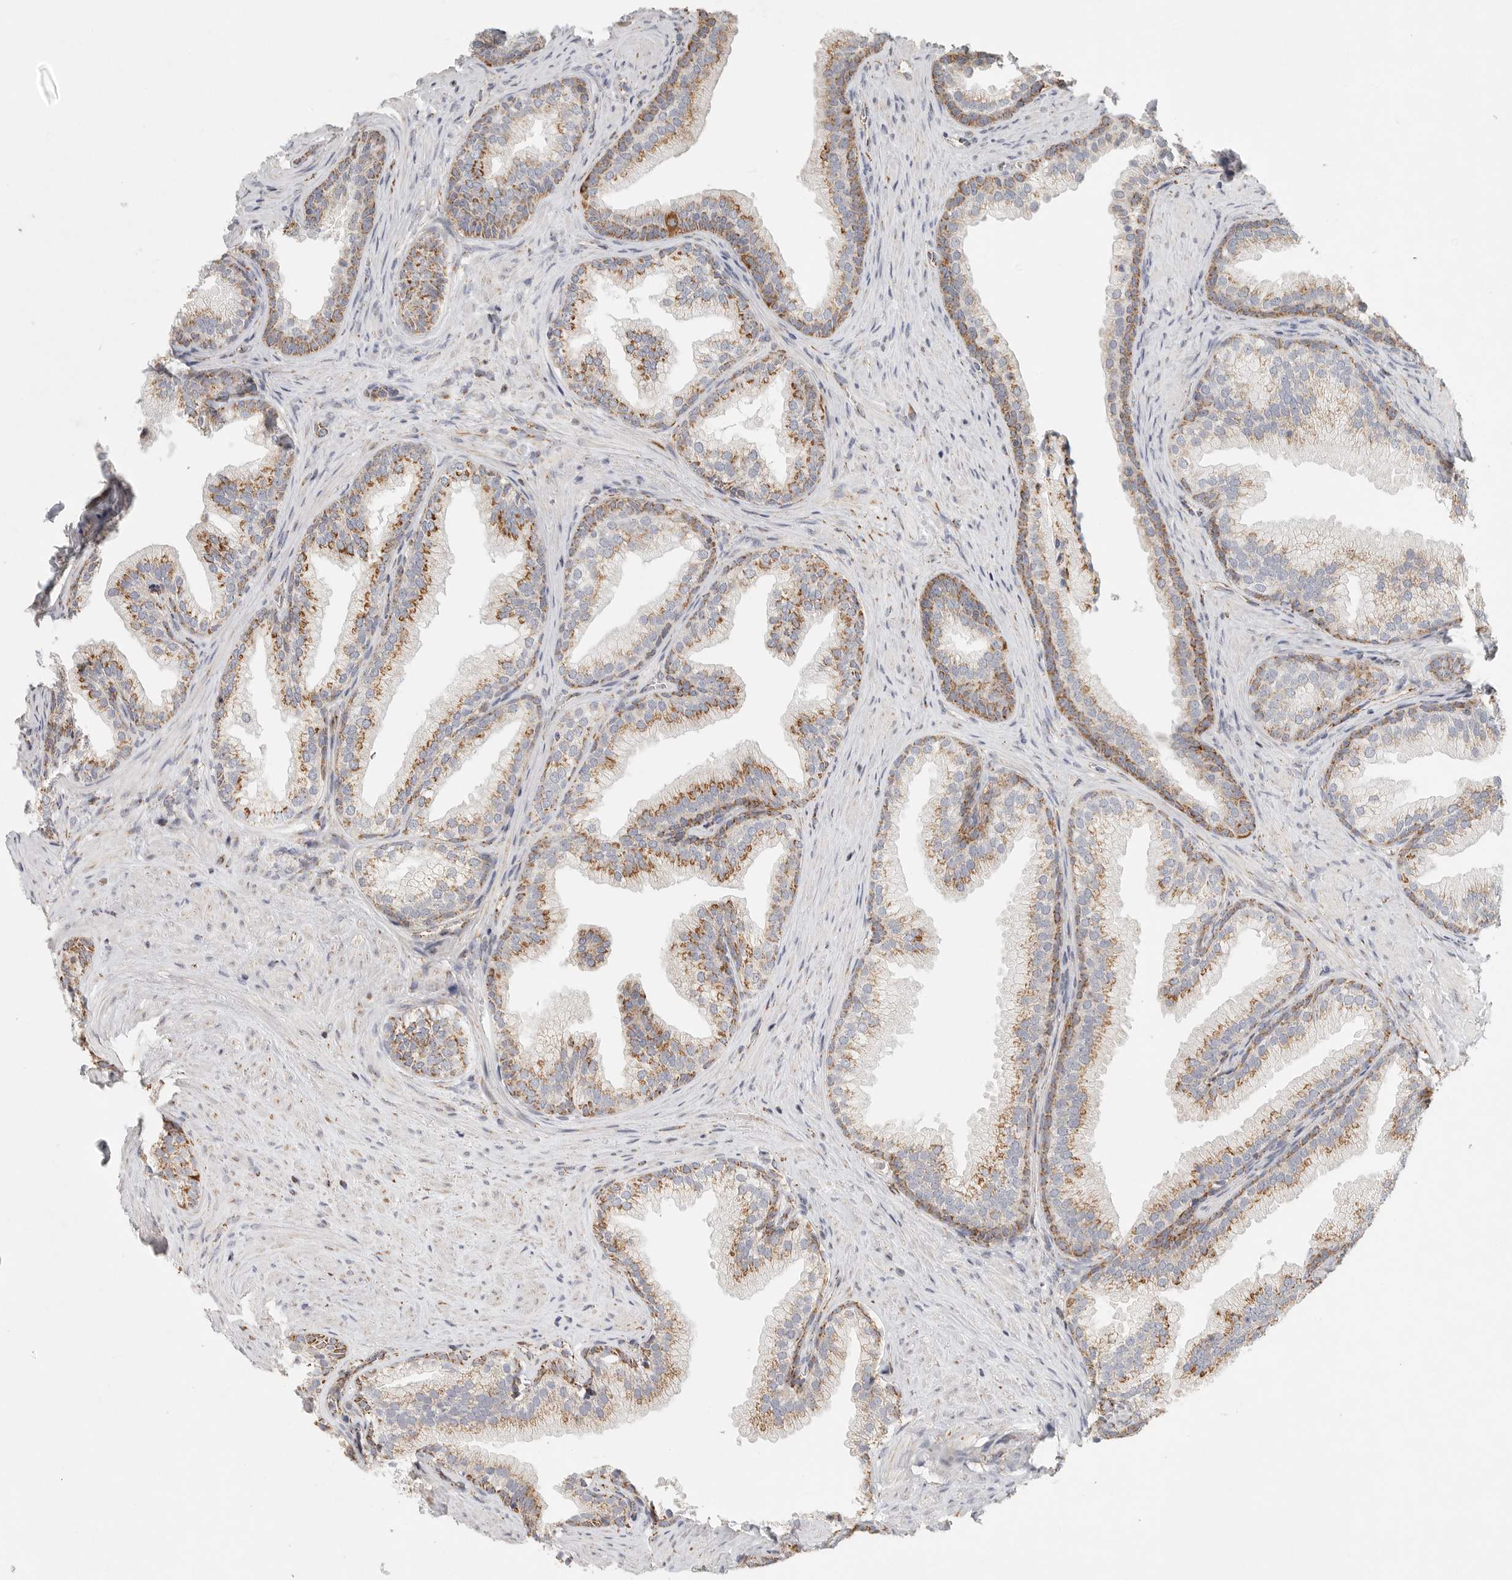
{"staining": {"intensity": "moderate", "quantity": ">75%", "location": "cytoplasmic/membranous"}, "tissue": "prostate", "cell_type": "Glandular cells", "image_type": "normal", "snomed": [{"axis": "morphology", "description": "Normal tissue, NOS"}, {"axis": "topography", "description": "Prostate"}], "caption": "Immunohistochemistry (IHC) staining of normal prostate, which reveals medium levels of moderate cytoplasmic/membranous positivity in approximately >75% of glandular cells indicating moderate cytoplasmic/membranous protein expression. The staining was performed using DAB (3,3'-diaminobenzidine) (brown) for protein detection and nuclei were counterstained in hematoxylin (blue).", "gene": "SLC25A26", "patient": {"sex": "male", "age": 76}}